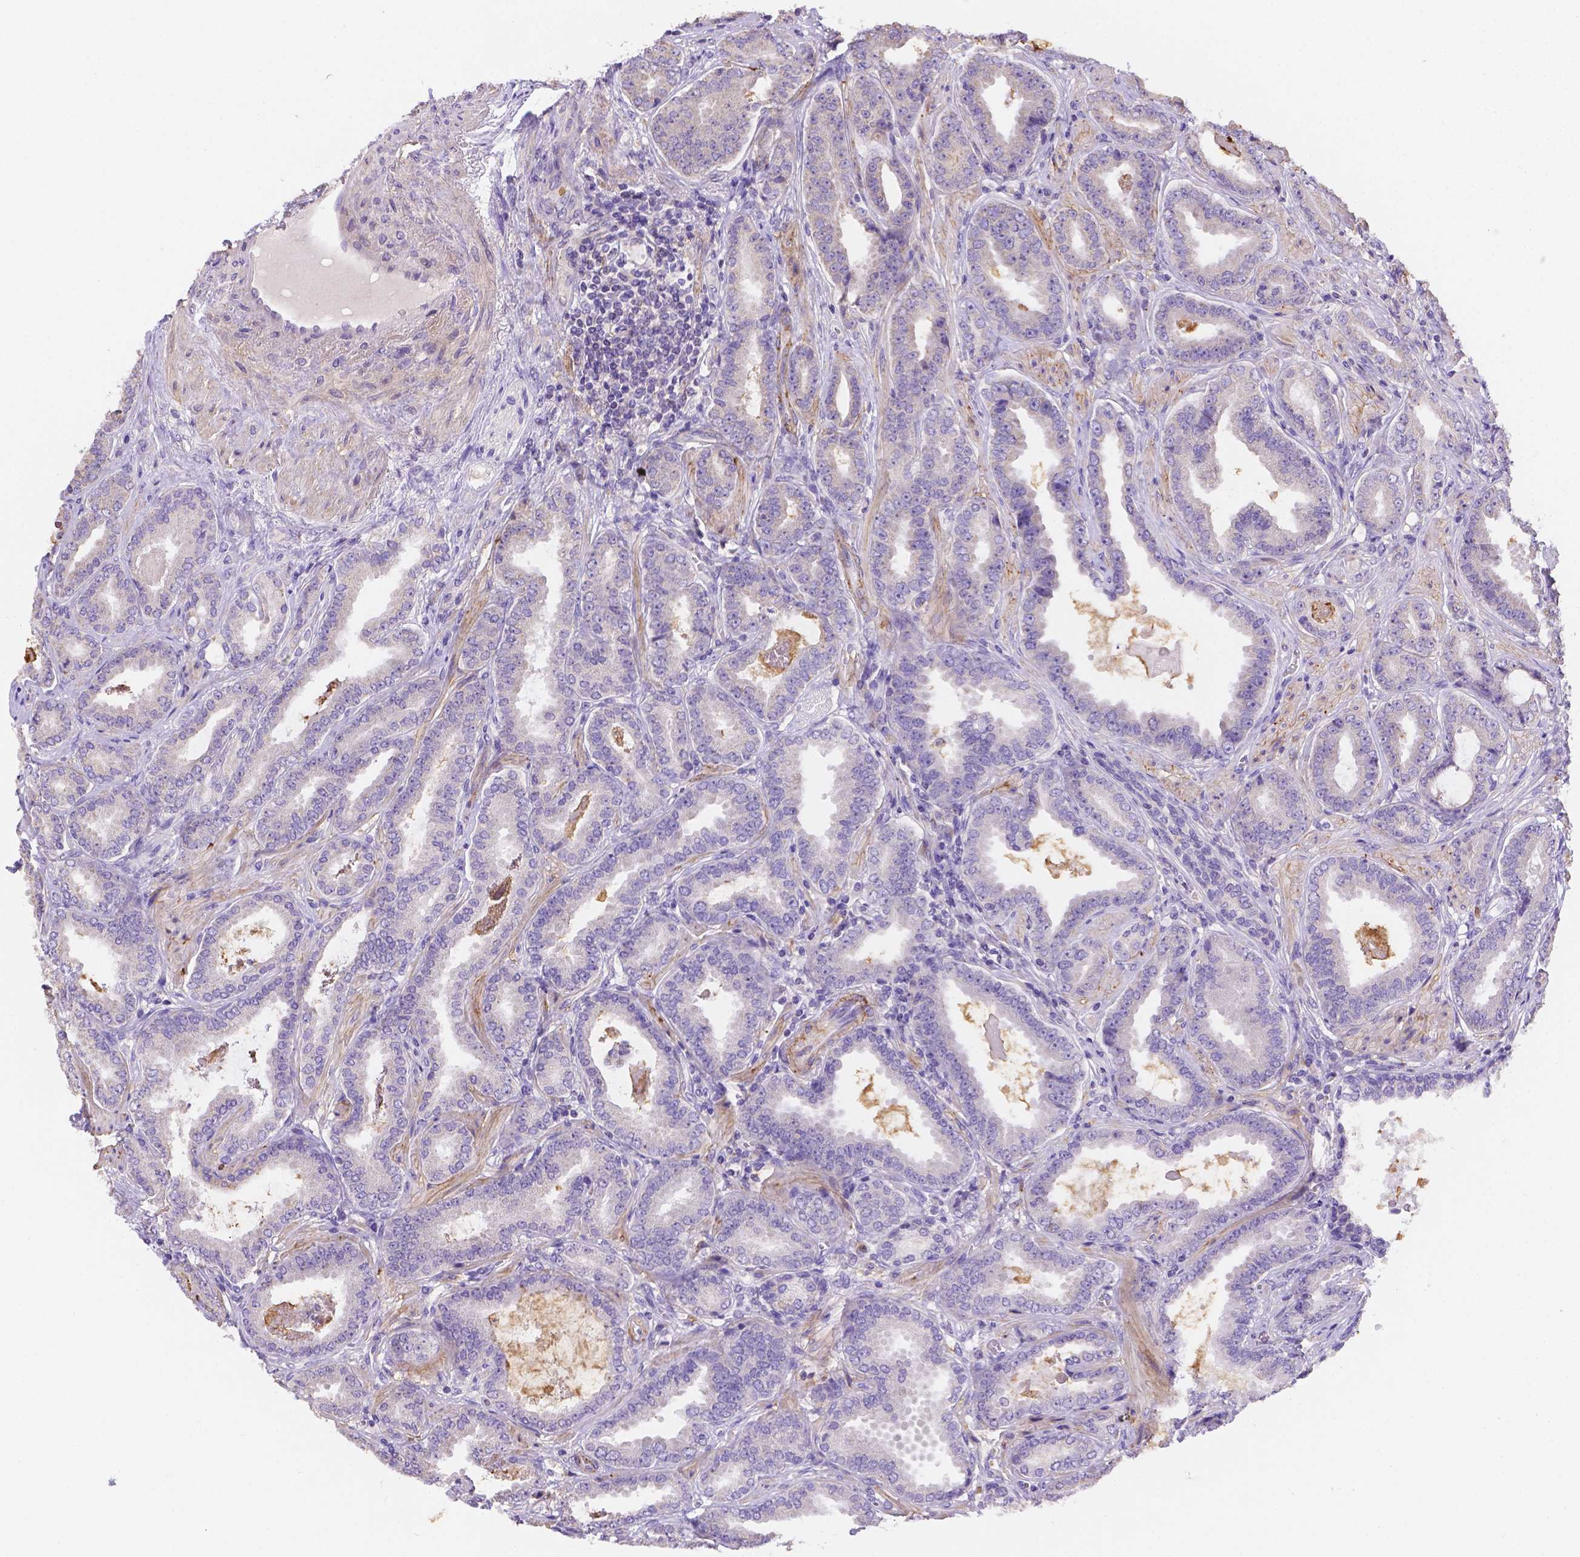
{"staining": {"intensity": "negative", "quantity": "none", "location": "none"}, "tissue": "prostate cancer", "cell_type": "Tumor cells", "image_type": "cancer", "snomed": [{"axis": "morphology", "description": "Adenocarcinoma, NOS"}, {"axis": "topography", "description": "Prostate"}], "caption": "Prostate cancer (adenocarcinoma) was stained to show a protein in brown. There is no significant positivity in tumor cells.", "gene": "NXPE2", "patient": {"sex": "male", "age": 64}}